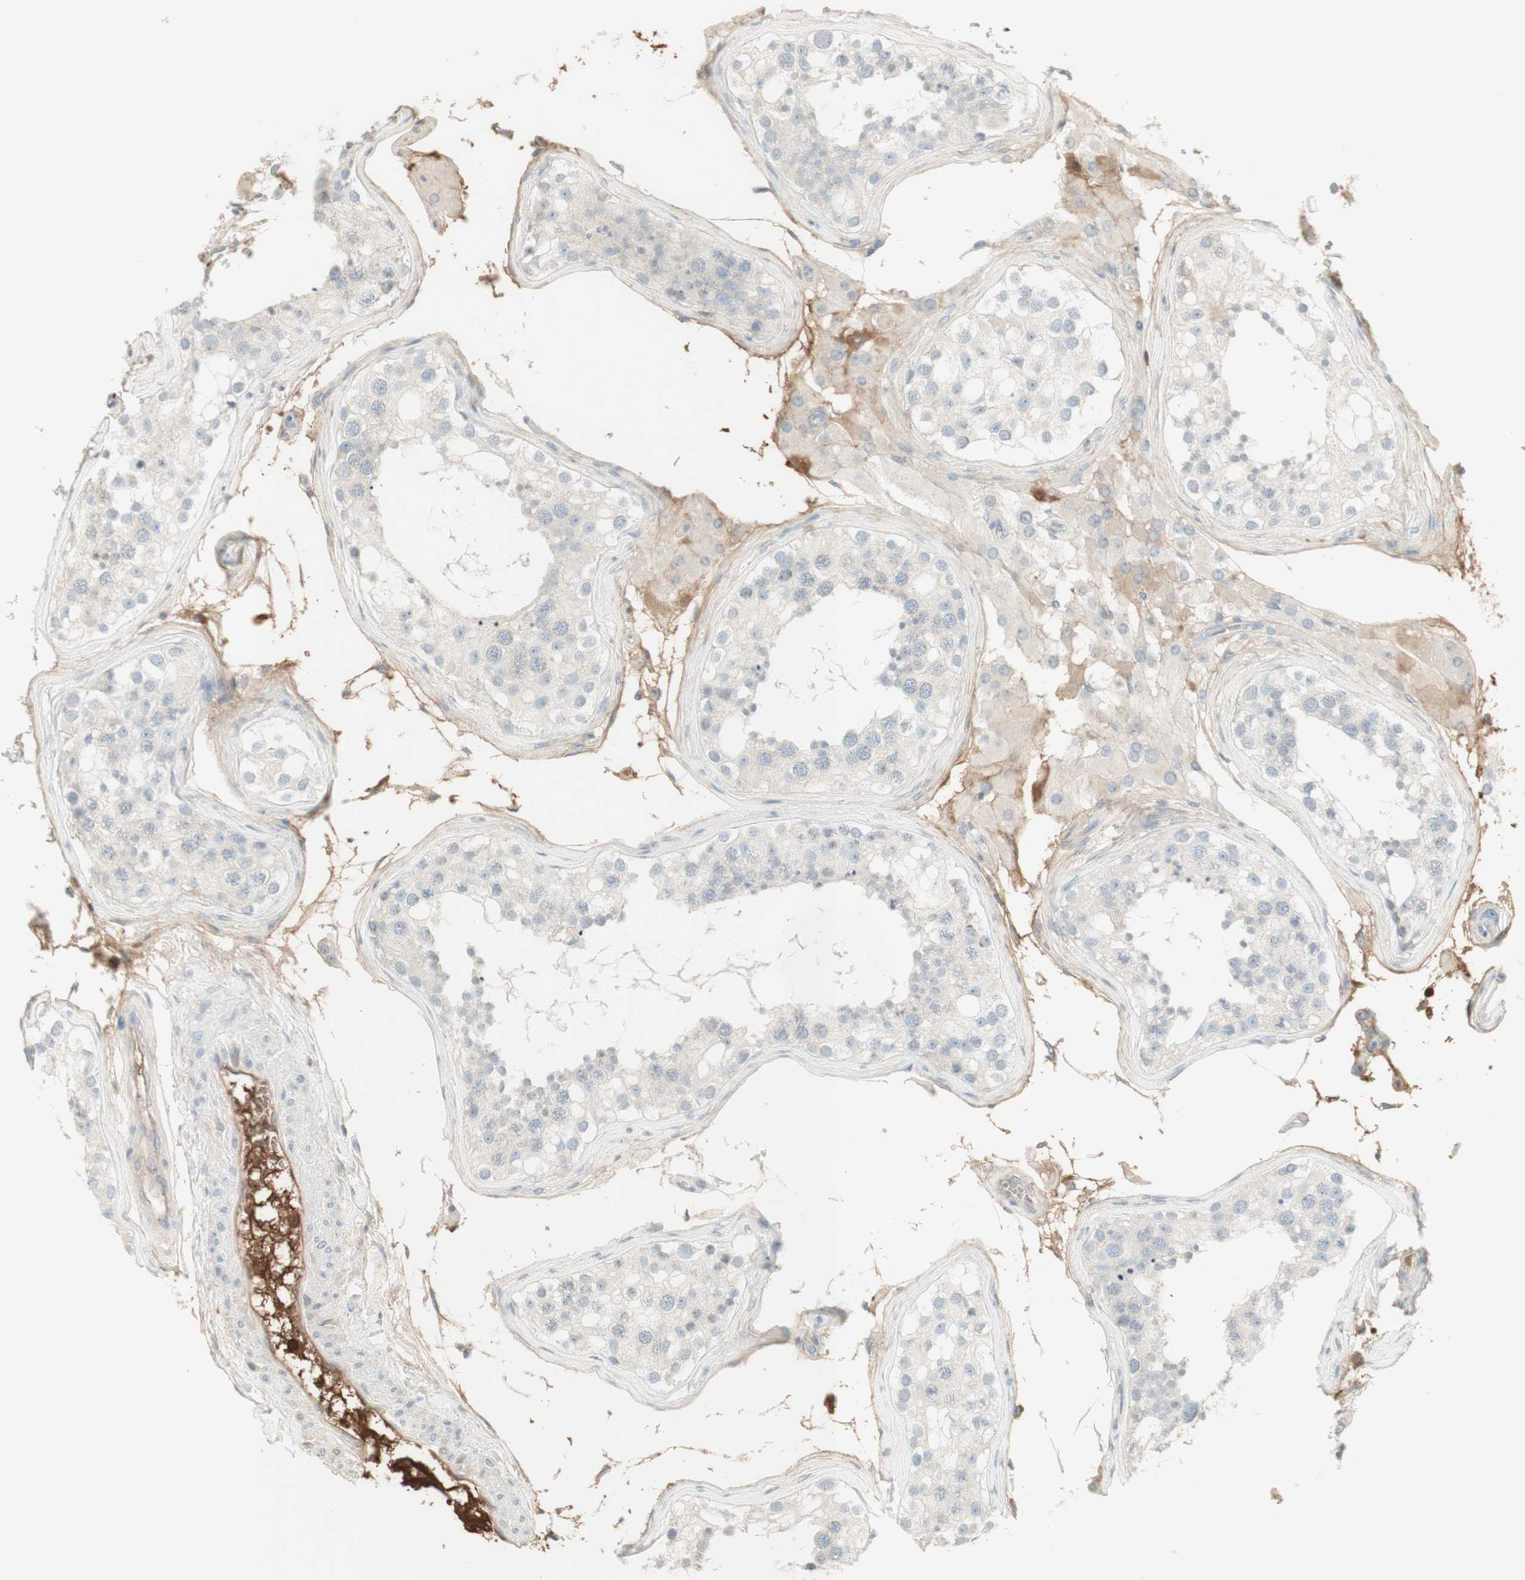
{"staining": {"intensity": "negative", "quantity": "none", "location": "none"}, "tissue": "testis", "cell_type": "Cells in seminiferous ducts", "image_type": "normal", "snomed": [{"axis": "morphology", "description": "Normal tissue, NOS"}, {"axis": "topography", "description": "Testis"}], "caption": "Cells in seminiferous ducts show no significant protein staining in normal testis. (Immunohistochemistry, brightfield microscopy, high magnification).", "gene": "NID1", "patient": {"sex": "male", "age": 68}}